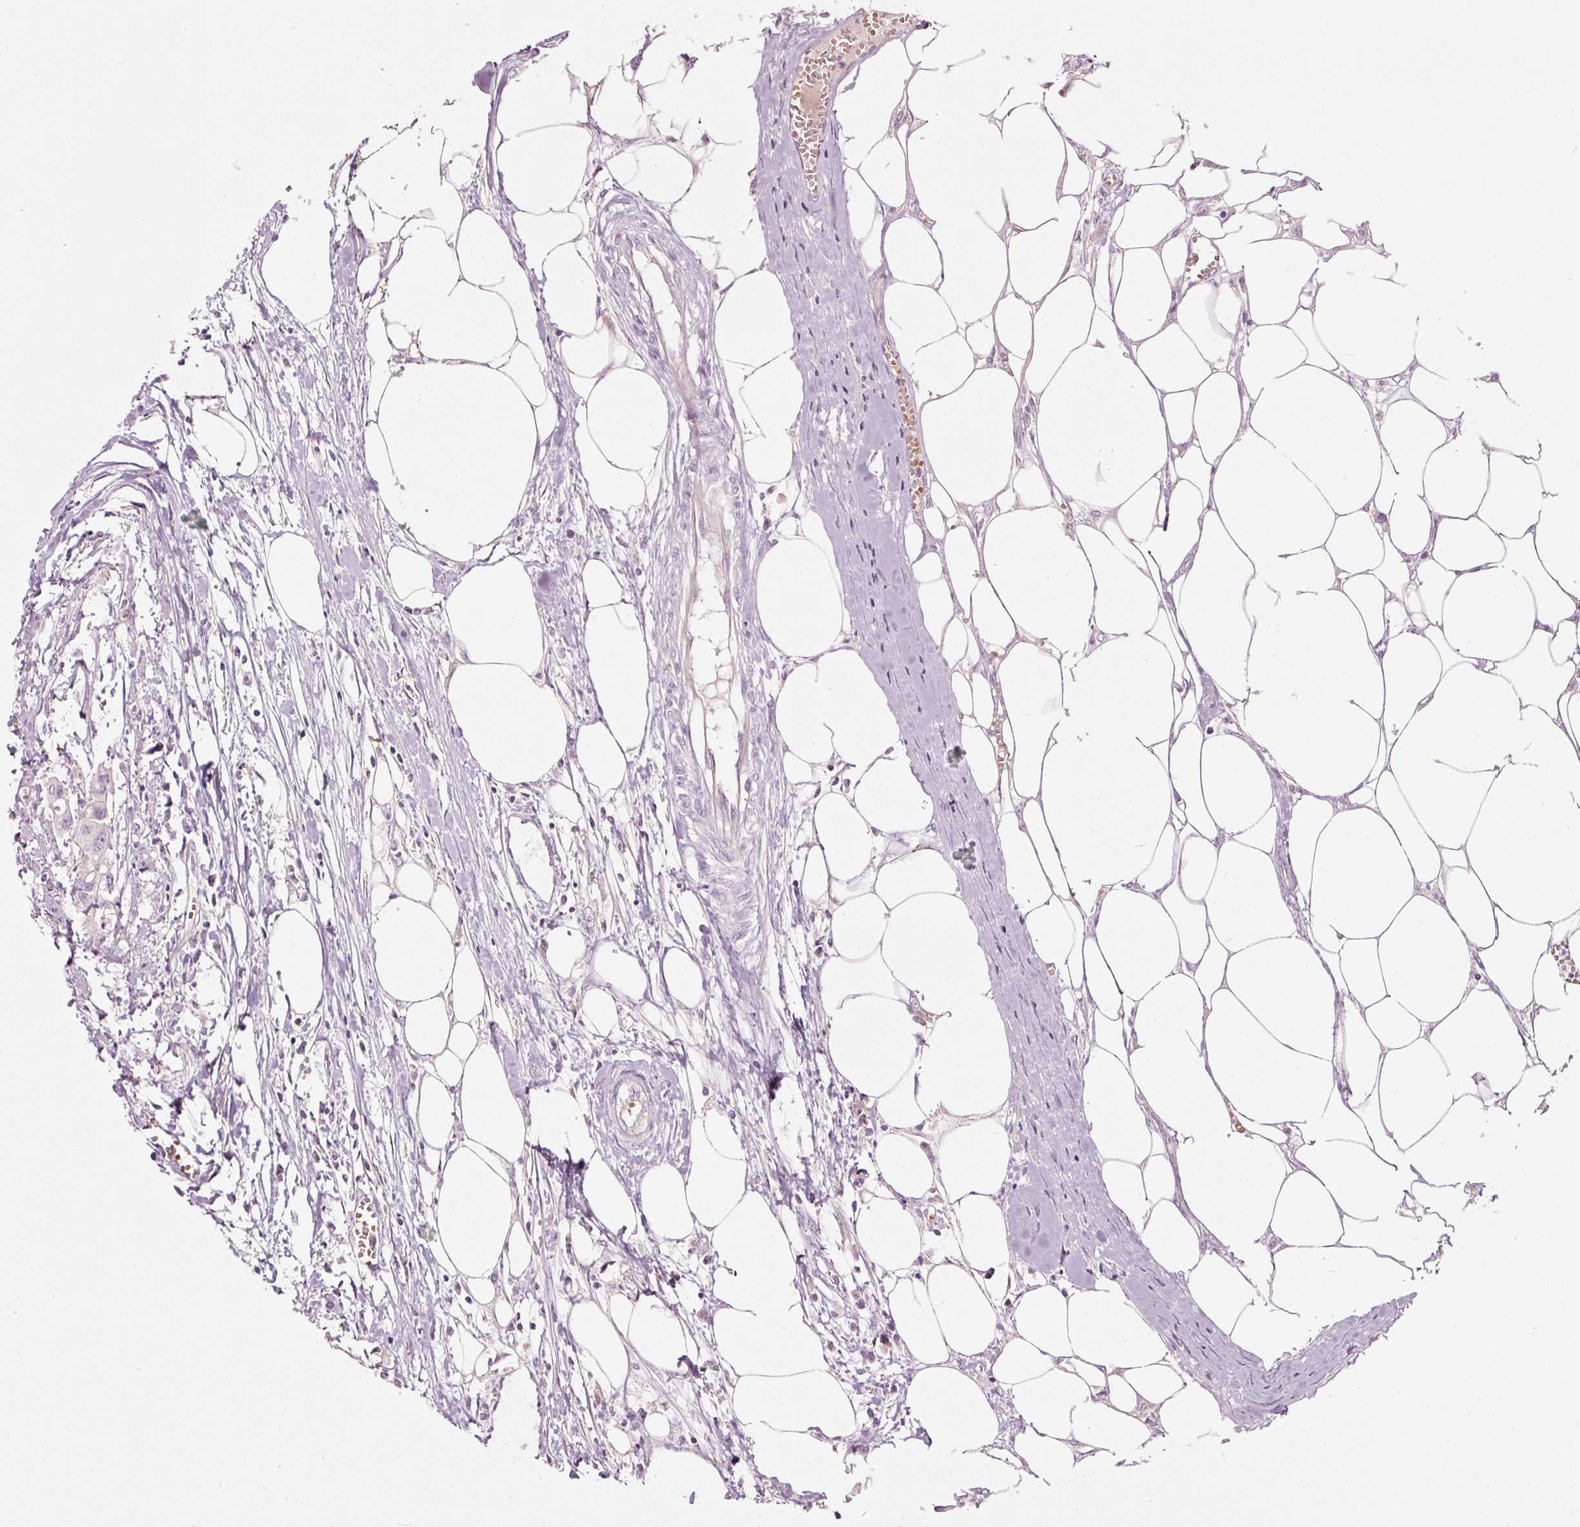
{"staining": {"intensity": "negative", "quantity": "none", "location": "none"}, "tissue": "colorectal cancer", "cell_type": "Tumor cells", "image_type": "cancer", "snomed": [{"axis": "morphology", "description": "Adenocarcinoma, NOS"}, {"axis": "topography", "description": "Colon"}], "caption": "Tumor cells are negative for protein expression in human colorectal adenocarcinoma.", "gene": "LDHAL6B", "patient": {"sex": "male", "age": 77}}